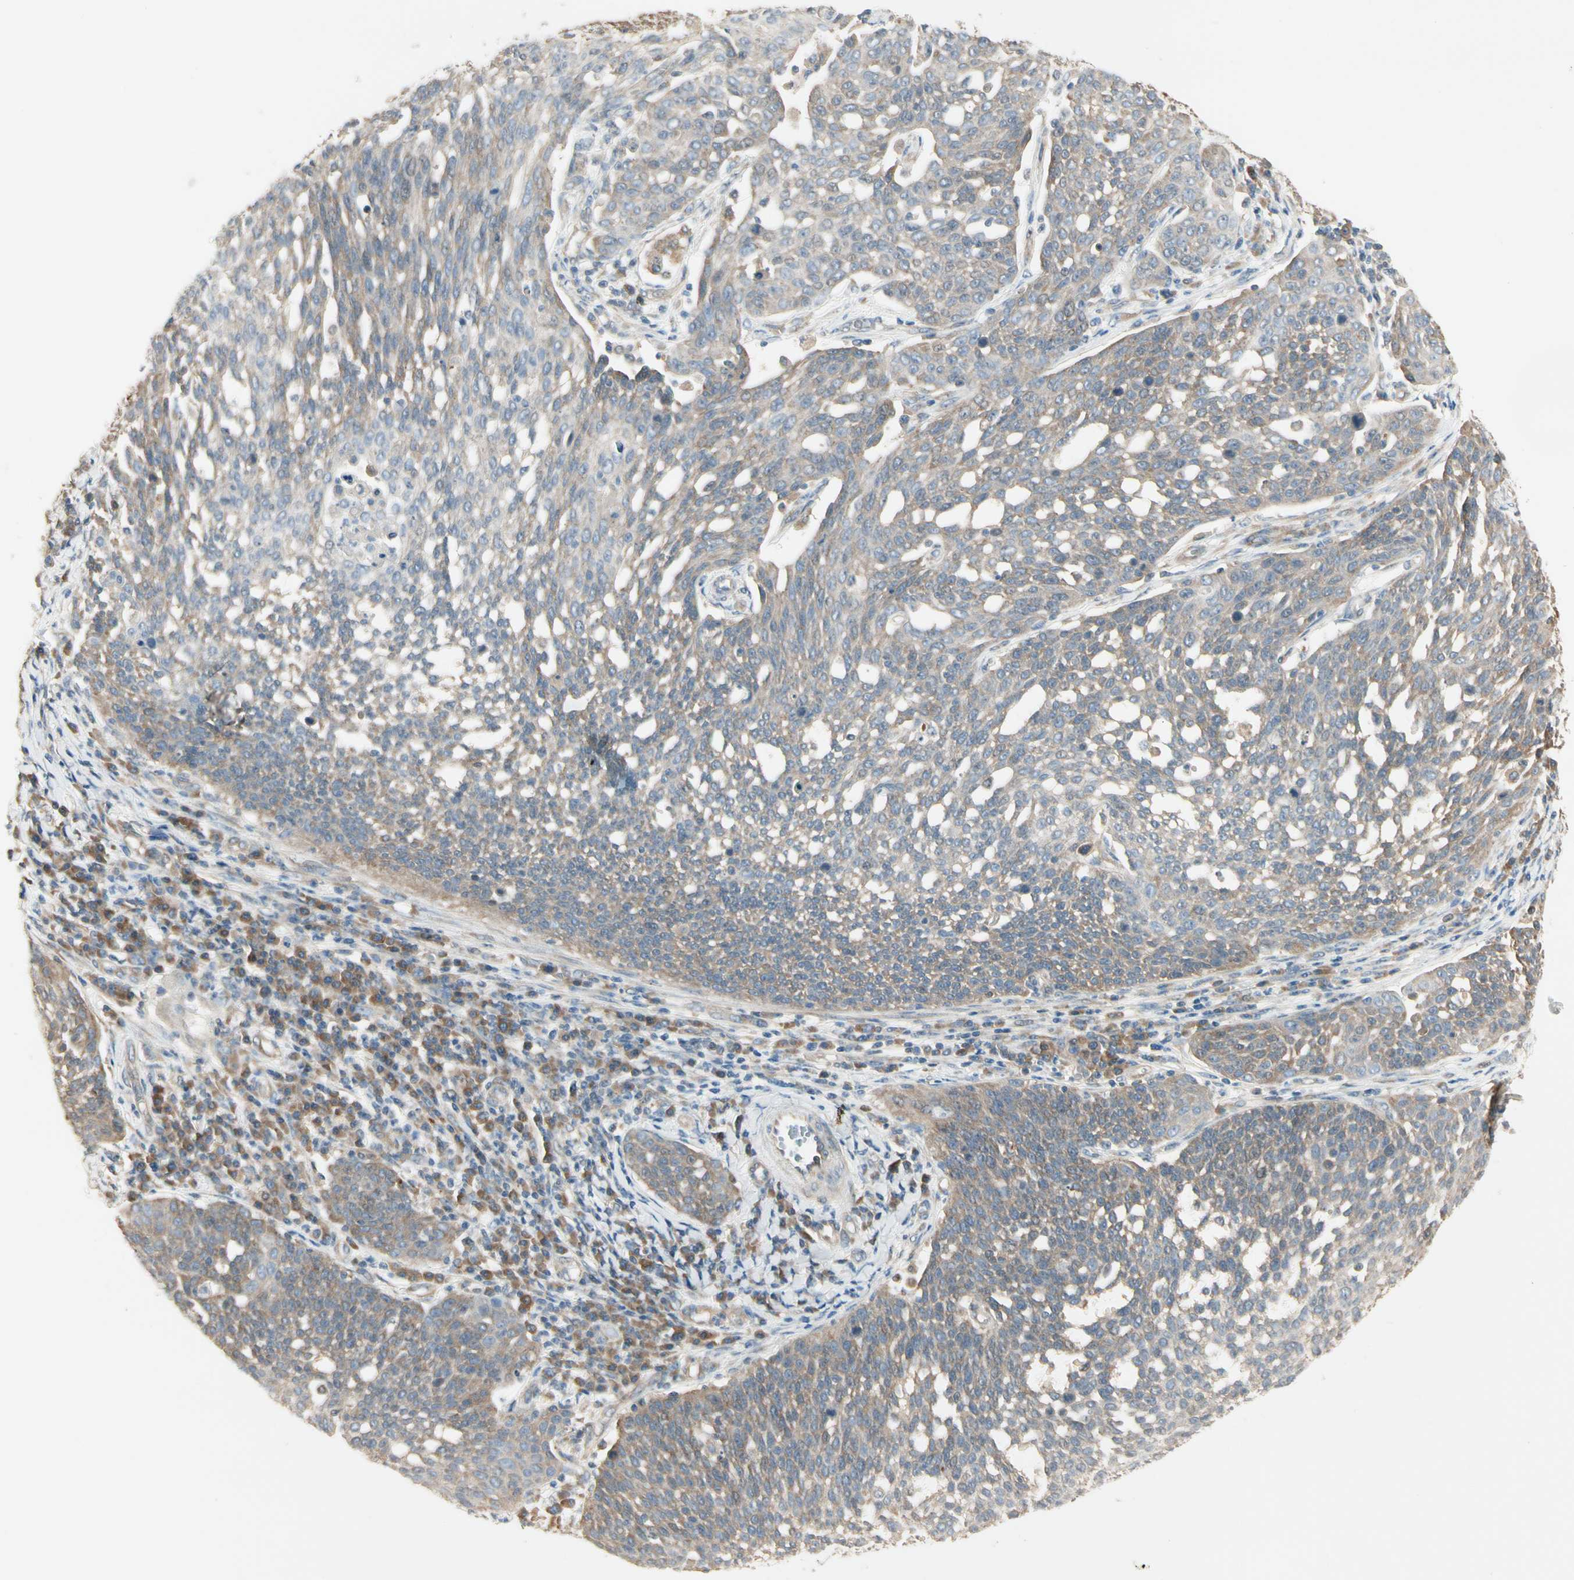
{"staining": {"intensity": "moderate", "quantity": ">75%", "location": "cytoplasmic/membranous"}, "tissue": "cervical cancer", "cell_type": "Tumor cells", "image_type": "cancer", "snomed": [{"axis": "morphology", "description": "Squamous cell carcinoma, NOS"}, {"axis": "topography", "description": "Cervix"}], "caption": "Cervical cancer (squamous cell carcinoma) stained with a brown dye exhibits moderate cytoplasmic/membranous positive staining in approximately >75% of tumor cells.", "gene": "IRAG1", "patient": {"sex": "female", "age": 34}}